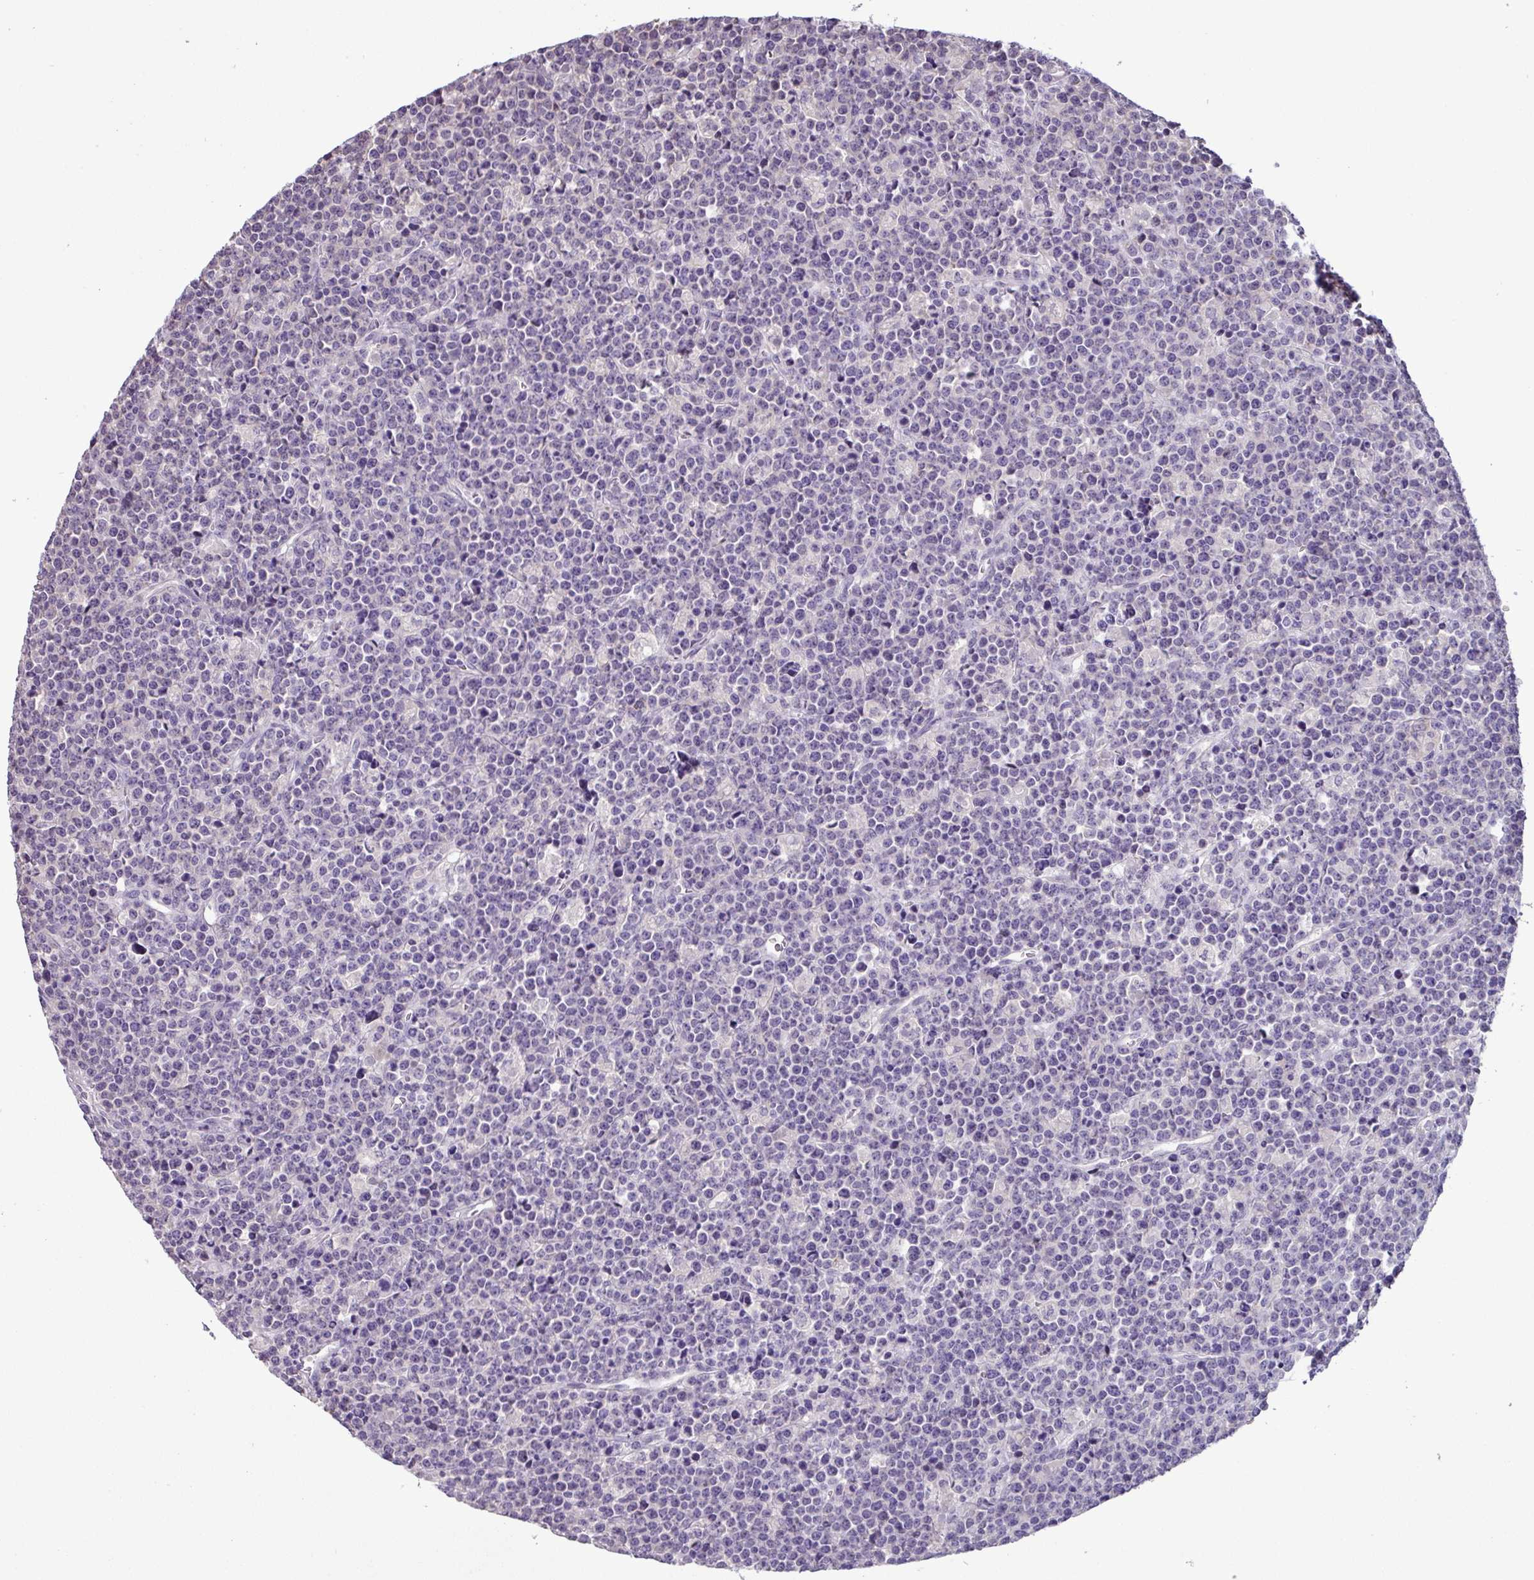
{"staining": {"intensity": "negative", "quantity": "none", "location": "none"}, "tissue": "lymphoma", "cell_type": "Tumor cells", "image_type": "cancer", "snomed": [{"axis": "morphology", "description": "Malignant lymphoma, non-Hodgkin's type, High grade"}, {"axis": "topography", "description": "Ovary"}], "caption": "Tumor cells are negative for protein expression in human lymphoma.", "gene": "PNLDC1", "patient": {"sex": "female", "age": 56}}